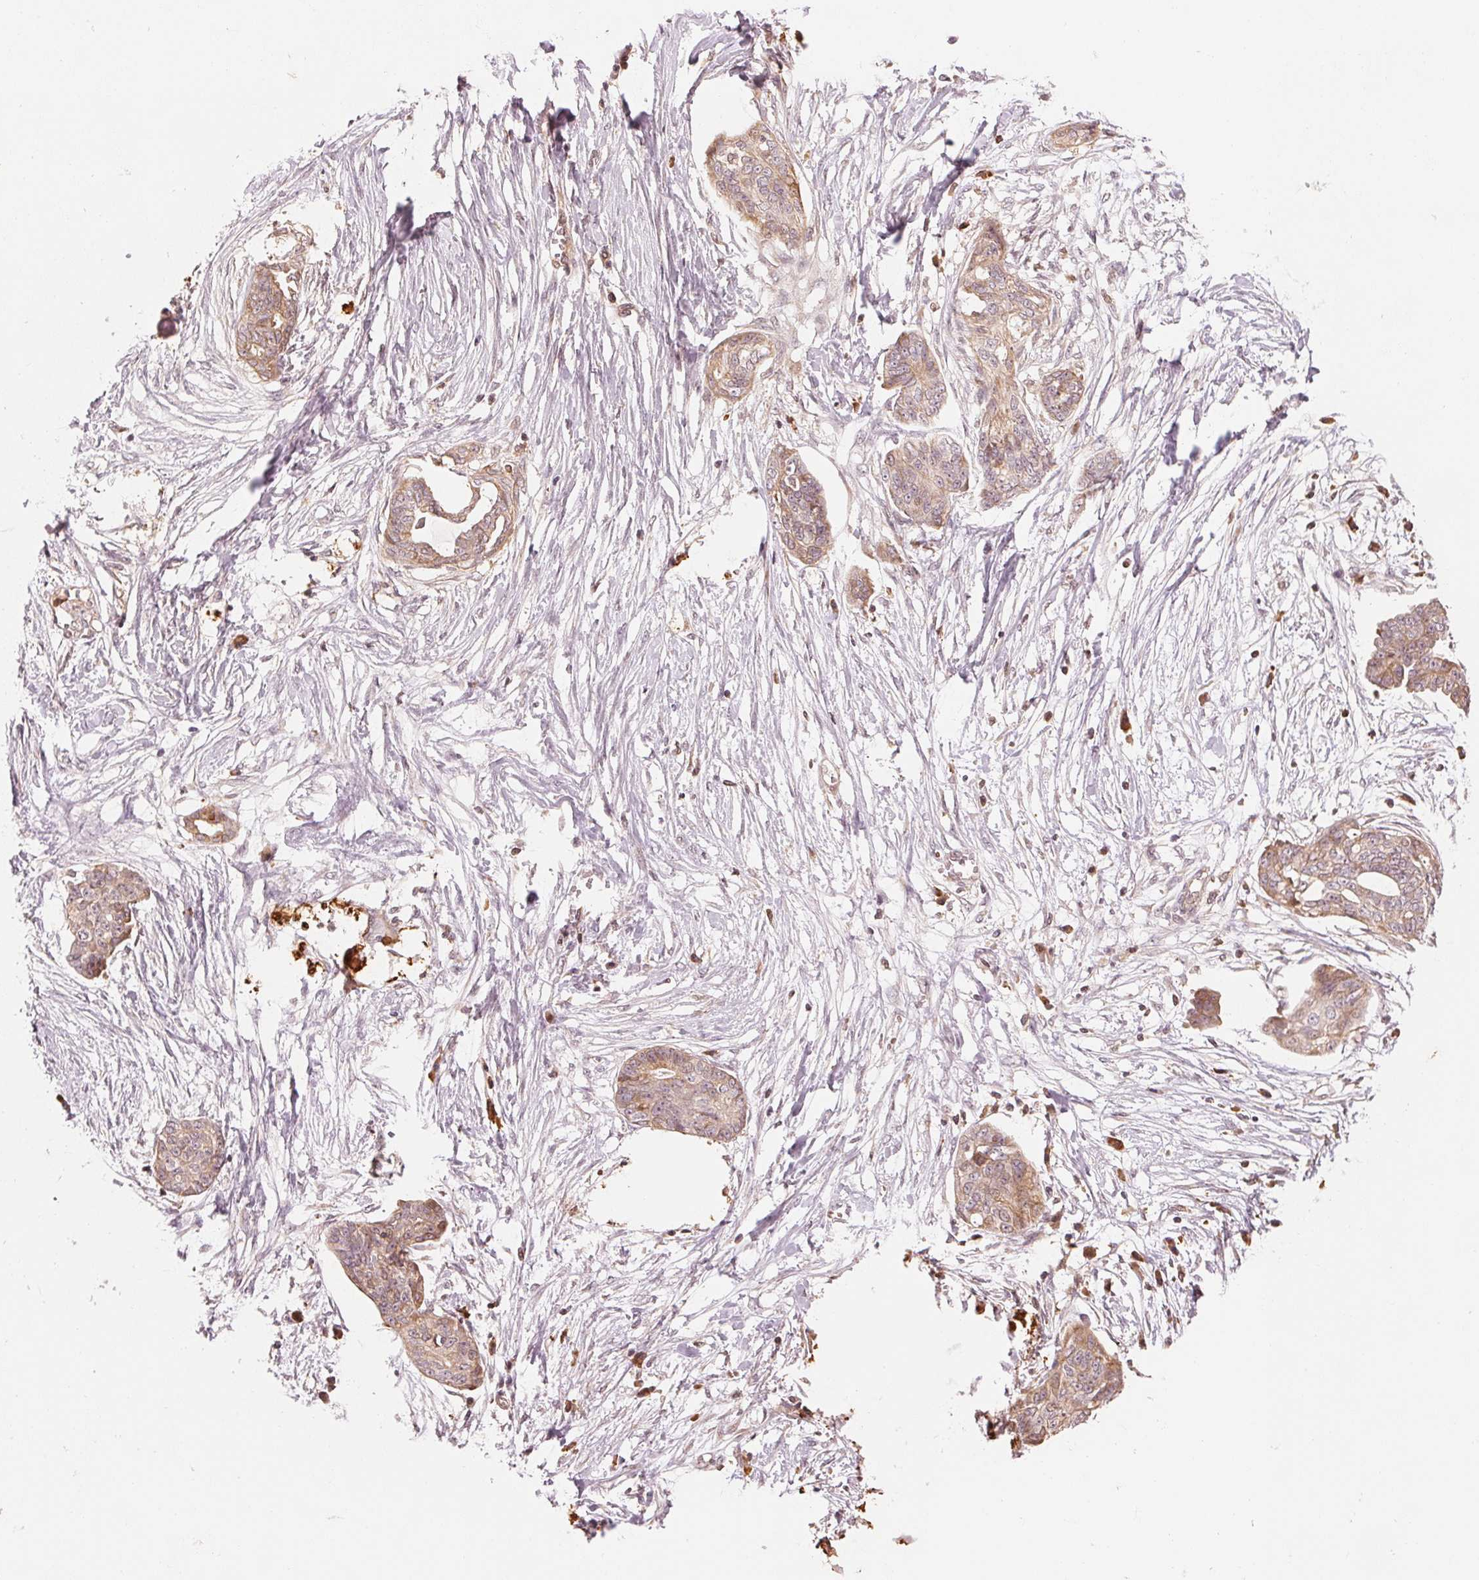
{"staining": {"intensity": "weak", "quantity": ">75%", "location": "cytoplasmic/membranous"}, "tissue": "ovarian cancer", "cell_type": "Tumor cells", "image_type": "cancer", "snomed": [{"axis": "morphology", "description": "Cystadenocarcinoma, serous, NOS"}, {"axis": "topography", "description": "Ovary"}], "caption": "Protein analysis of serous cystadenocarcinoma (ovarian) tissue shows weak cytoplasmic/membranous staining in about >75% of tumor cells.", "gene": "PRKN", "patient": {"sex": "female", "age": 71}}